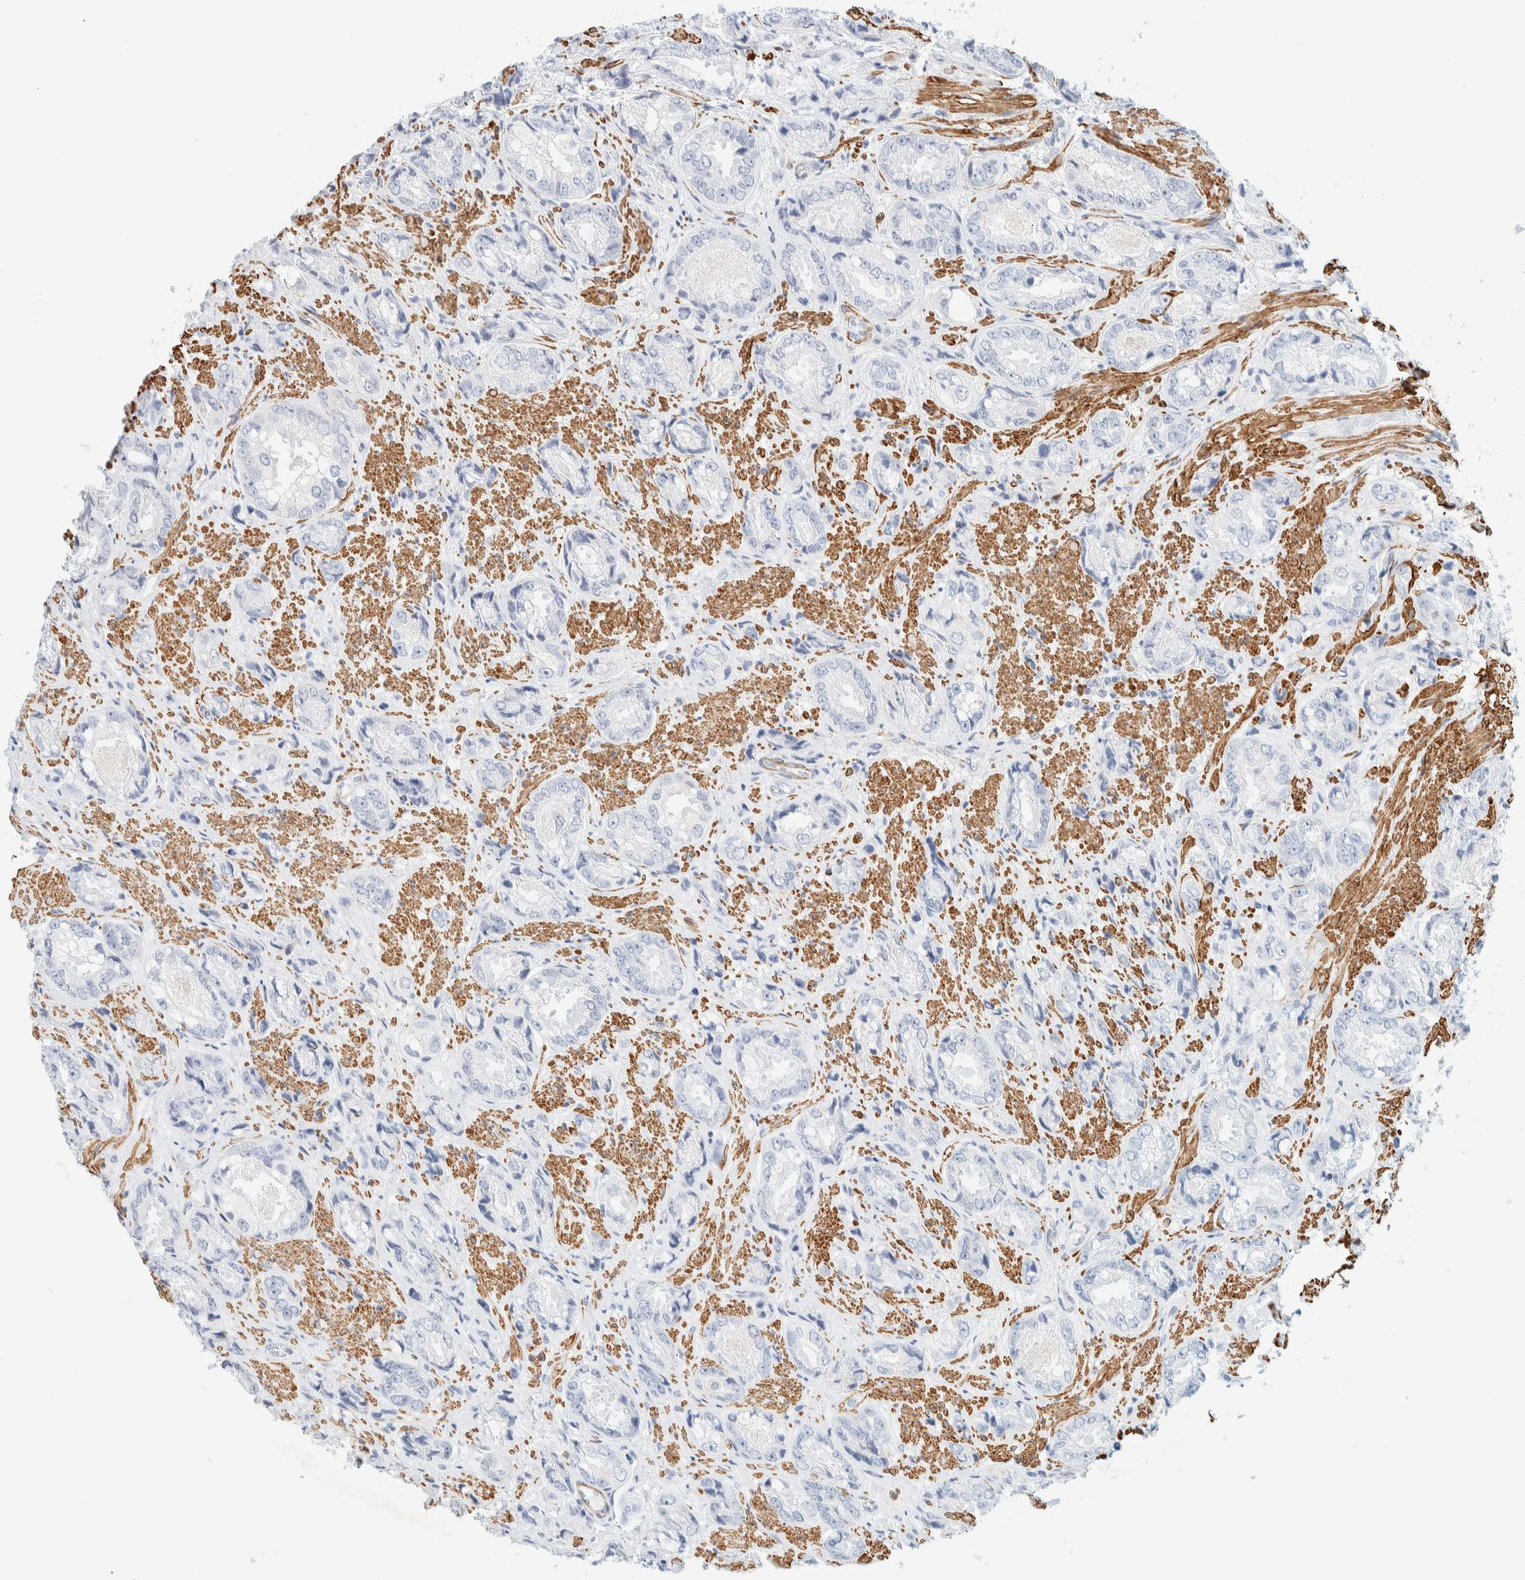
{"staining": {"intensity": "negative", "quantity": "none", "location": "none"}, "tissue": "prostate cancer", "cell_type": "Tumor cells", "image_type": "cancer", "snomed": [{"axis": "morphology", "description": "Adenocarcinoma, High grade"}, {"axis": "topography", "description": "Prostate"}], "caption": "Protein analysis of prostate cancer (high-grade adenocarcinoma) exhibits no significant staining in tumor cells.", "gene": "AFMID", "patient": {"sex": "male", "age": 61}}